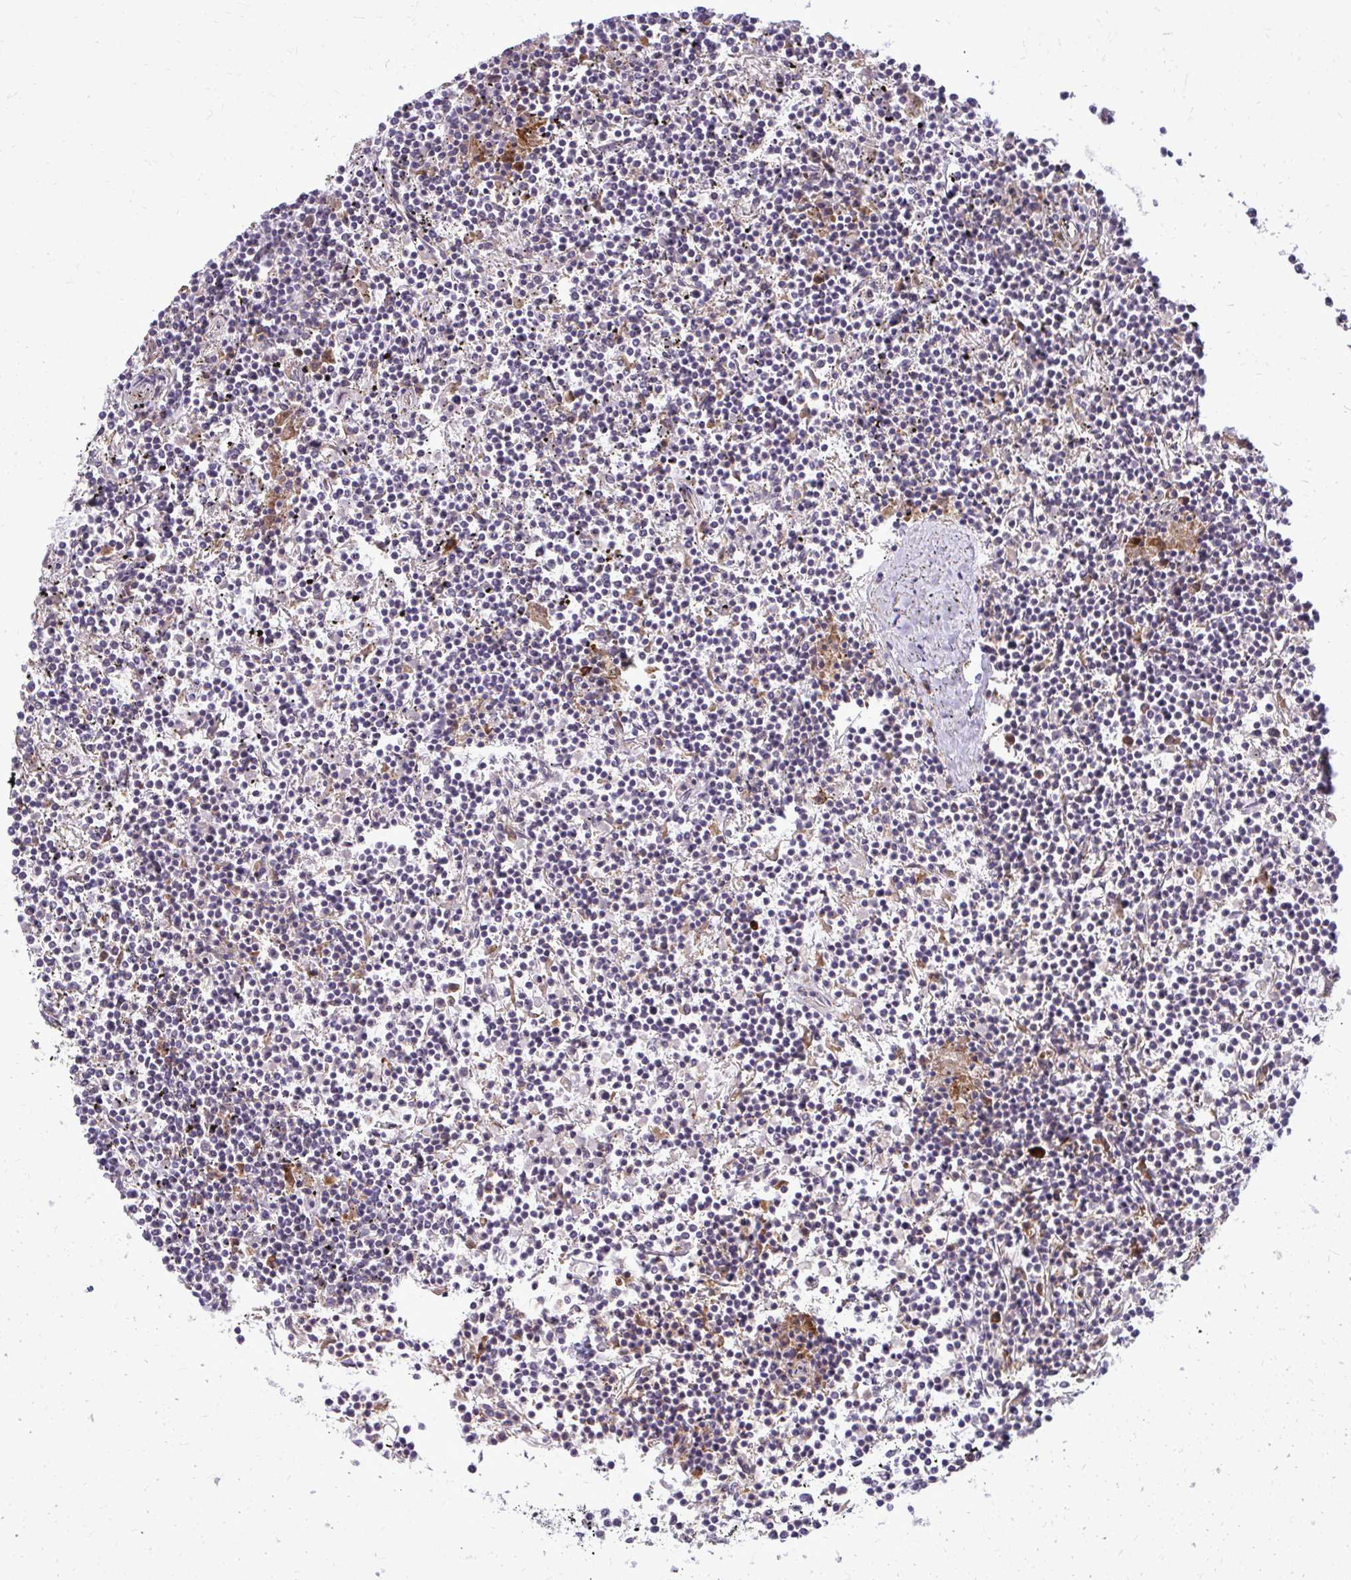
{"staining": {"intensity": "negative", "quantity": "none", "location": "none"}, "tissue": "lymphoma", "cell_type": "Tumor cells", "image_type": "cancer", "snomed": [{"axis": "morphology", "description": "Malignant lymphoma, non-Hodgkin's type, Low grade"}, {"axis": "topography", "description": "Spleen"}], "caption": "An immunohistochemistry (IHC) photomicrograph of lymphoma is shown. There is no staining in tumor cells of lymphoma.", "gene": "OXNAD1", "patient": {"sex": "female", "age": 19}}